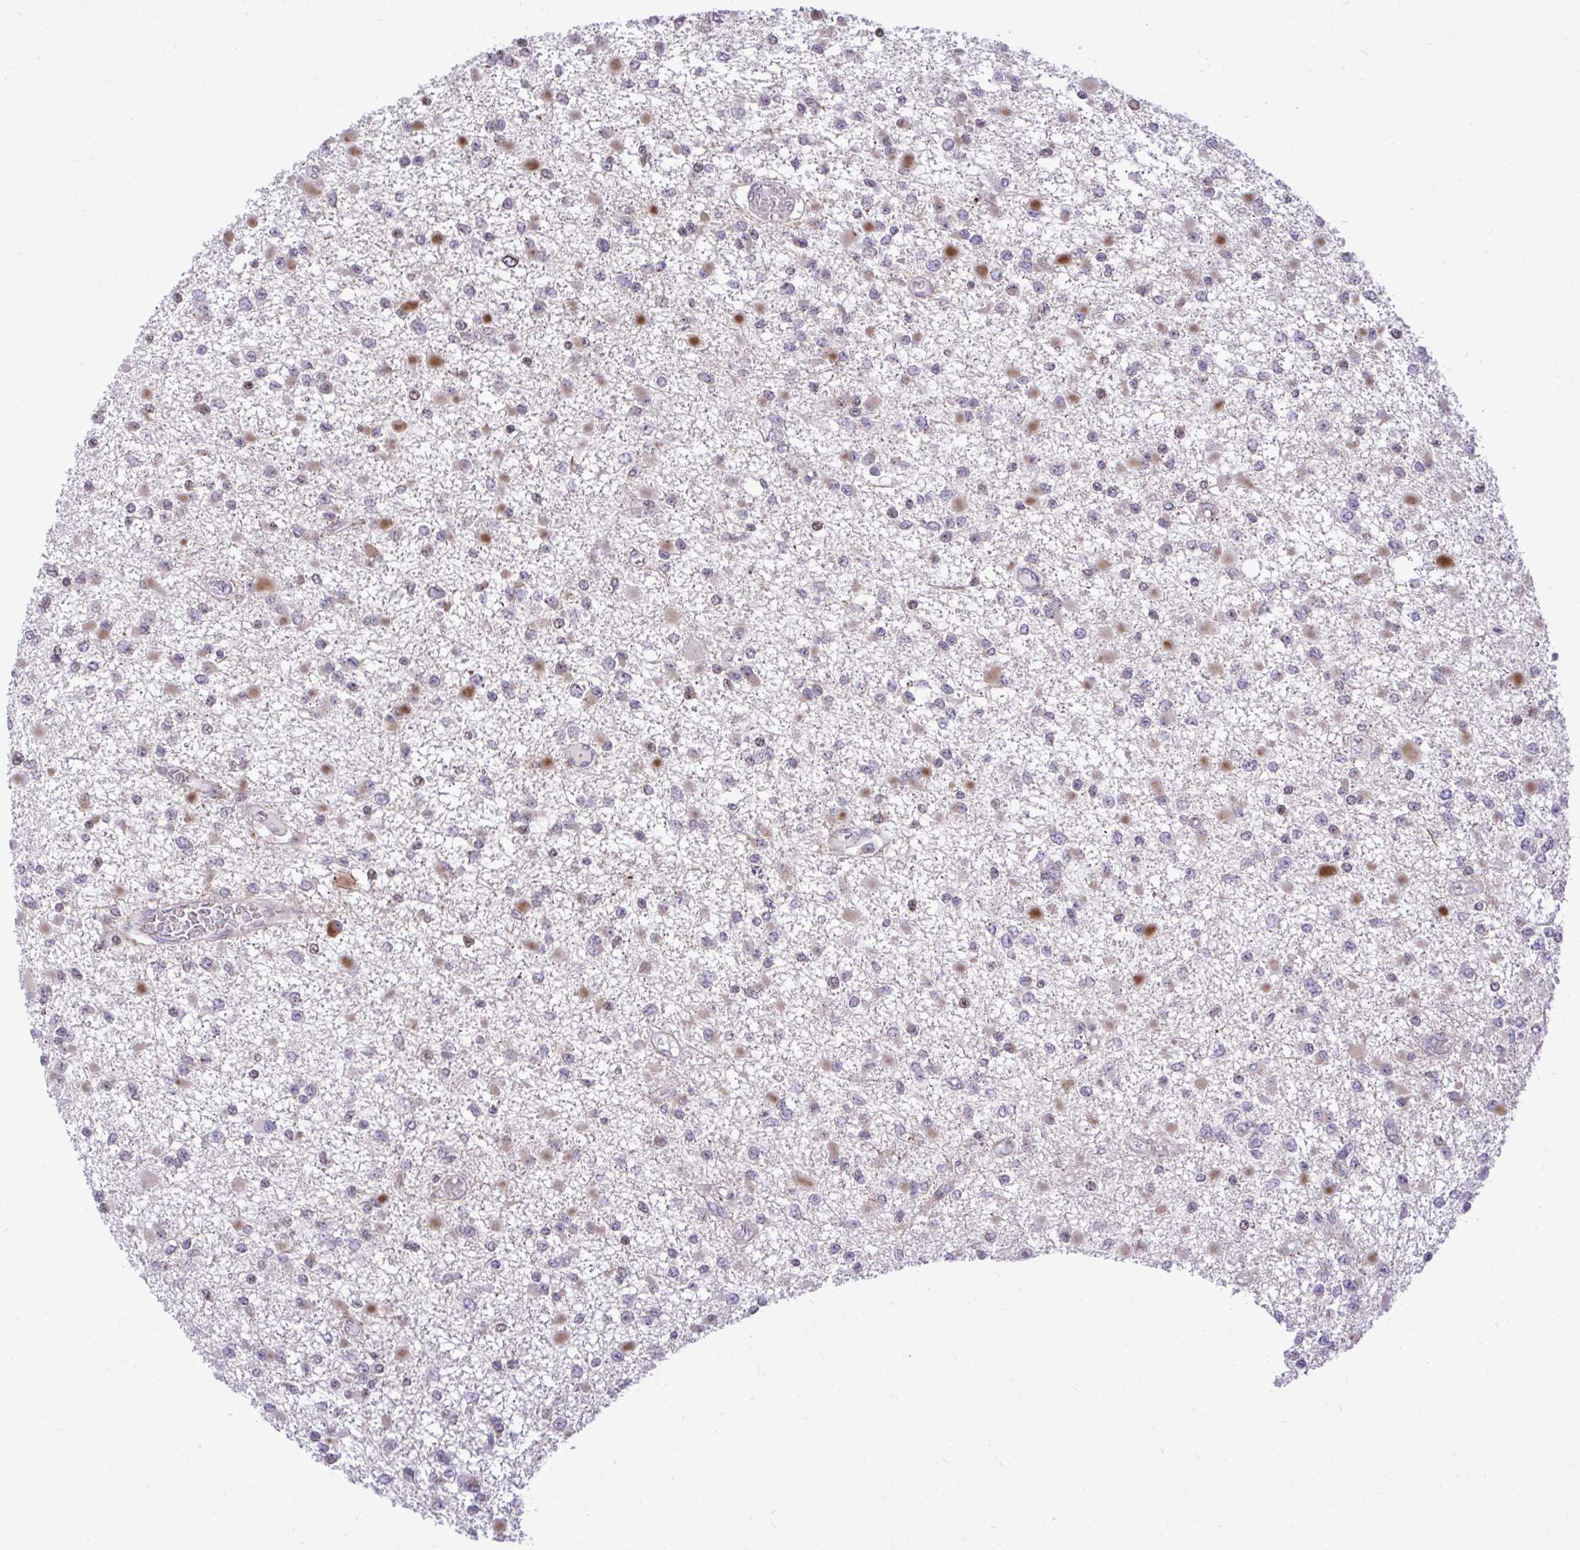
{"staining": {"intensity": "moderate", "quantity": "<25%", "location": "cytoplasmic/membranous"}, "tissue": "glioma", "cell_type": "Tumor cells", "image_type": "cancer", "snomed": [{"axis": "morphology", "description": "Glioma, malignant, Low grade"}, {"axis": "topography", "description": "Brain"}], "caption": "Protein analysis of malignant glioma (low-grade) tissue reveals moderate cytoplasmic/membranous expression in about <25% of tumor cells. (DAB (3,3'-diaminobenzidine) = brown stain, brightfield microscopy at high magnification).", "gene": "METTL9", "patient": {"sex": "female", "age": 22}}